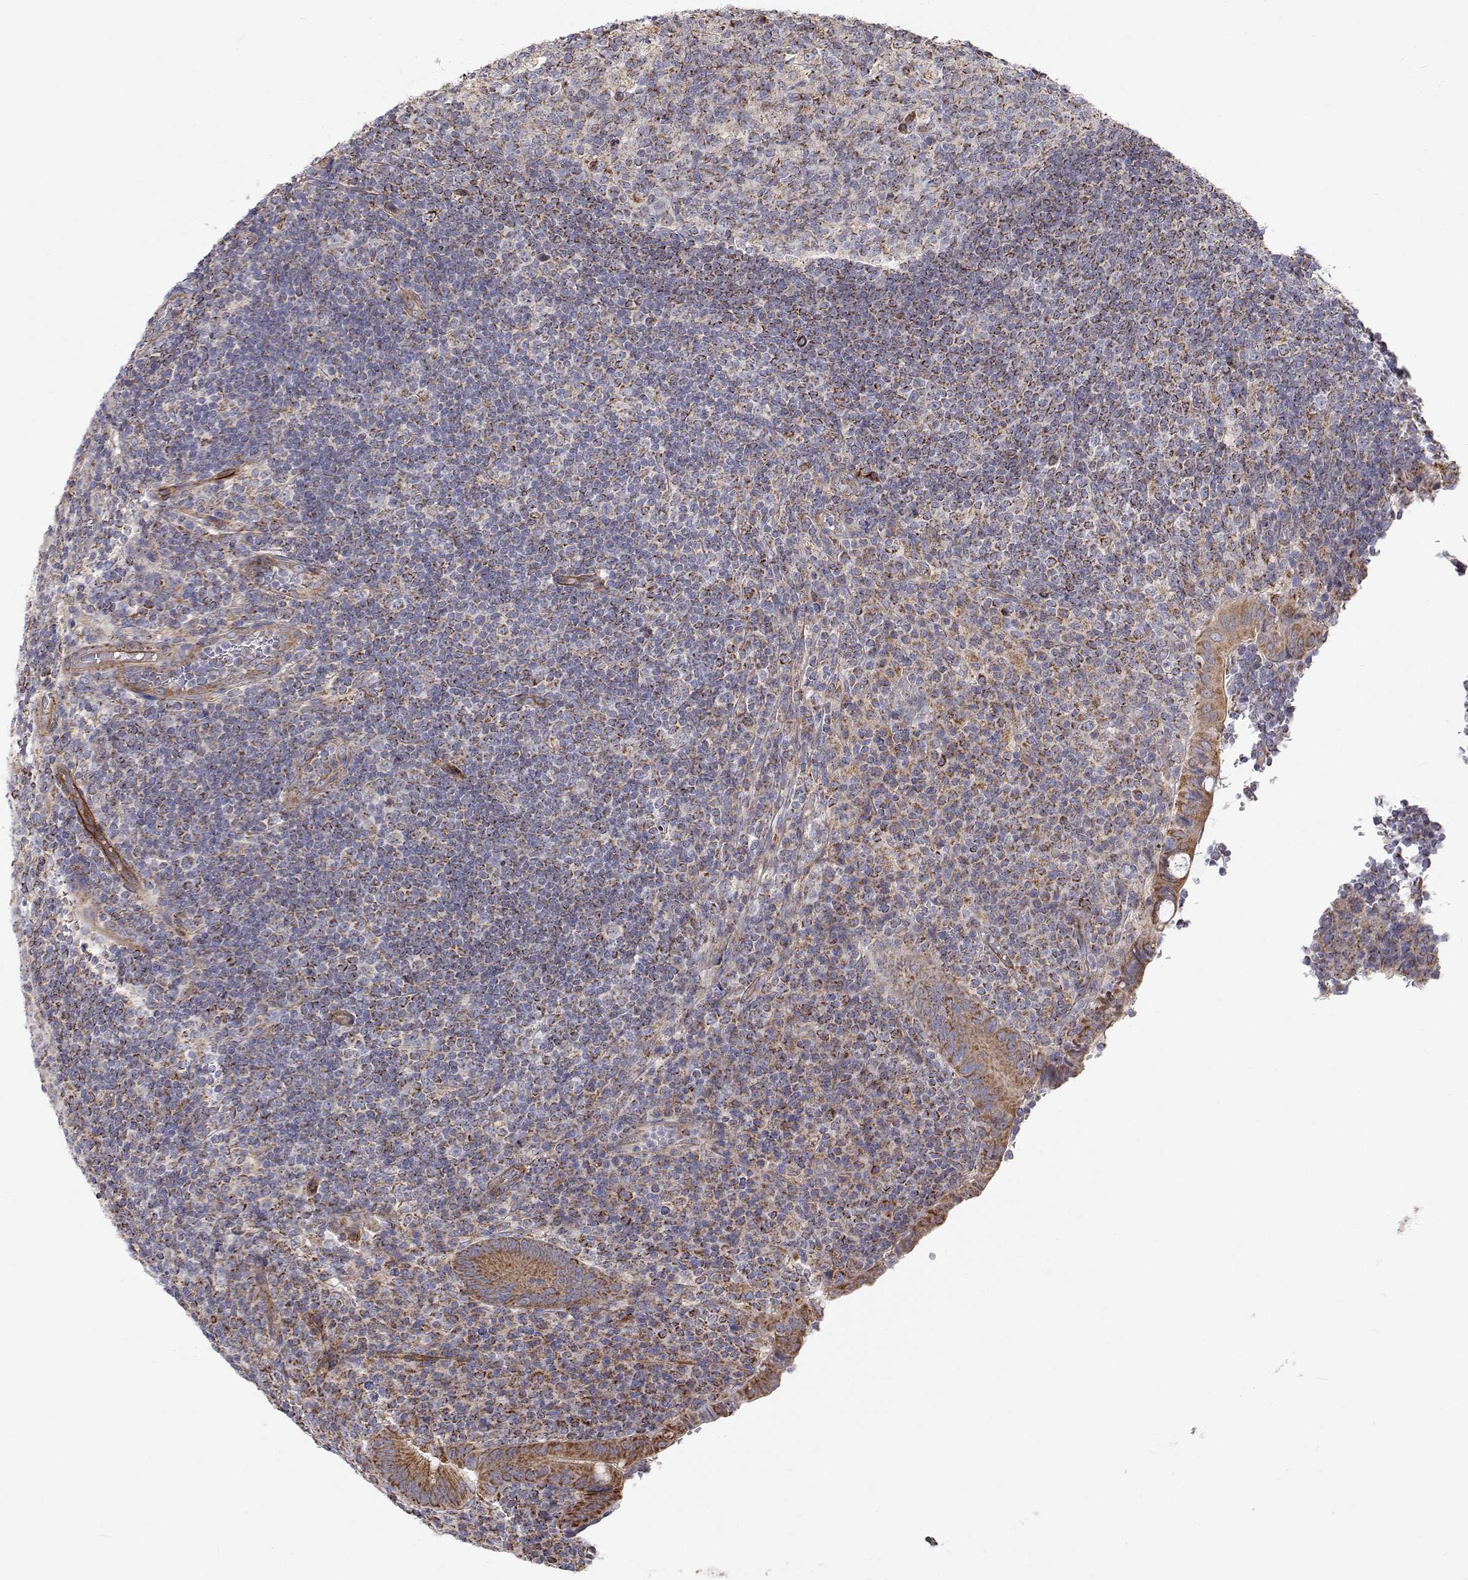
{"staining": {"intensity": "strong", "quantity": ">75%", "location": "cytoplasmic/membranous"}, "tissue": "appendix", "cell_type": "Glandular cells", "image_type": "normal", "snomed": [{"axis": "morphology", "description": "Normal tissue, NOS"}, {"axis": "topography", "description": "Appendix"}], "caption": "This image displays unremarkable appendix stained with immunohistochemistry to label a protein in brown. The cytoplasmic/membranous of glandular cells show strong positivity for the protein. Nuclei are counter-stained blue.", "gene": "SPICE1", "patient": {"sex": "male", "age": 18}}